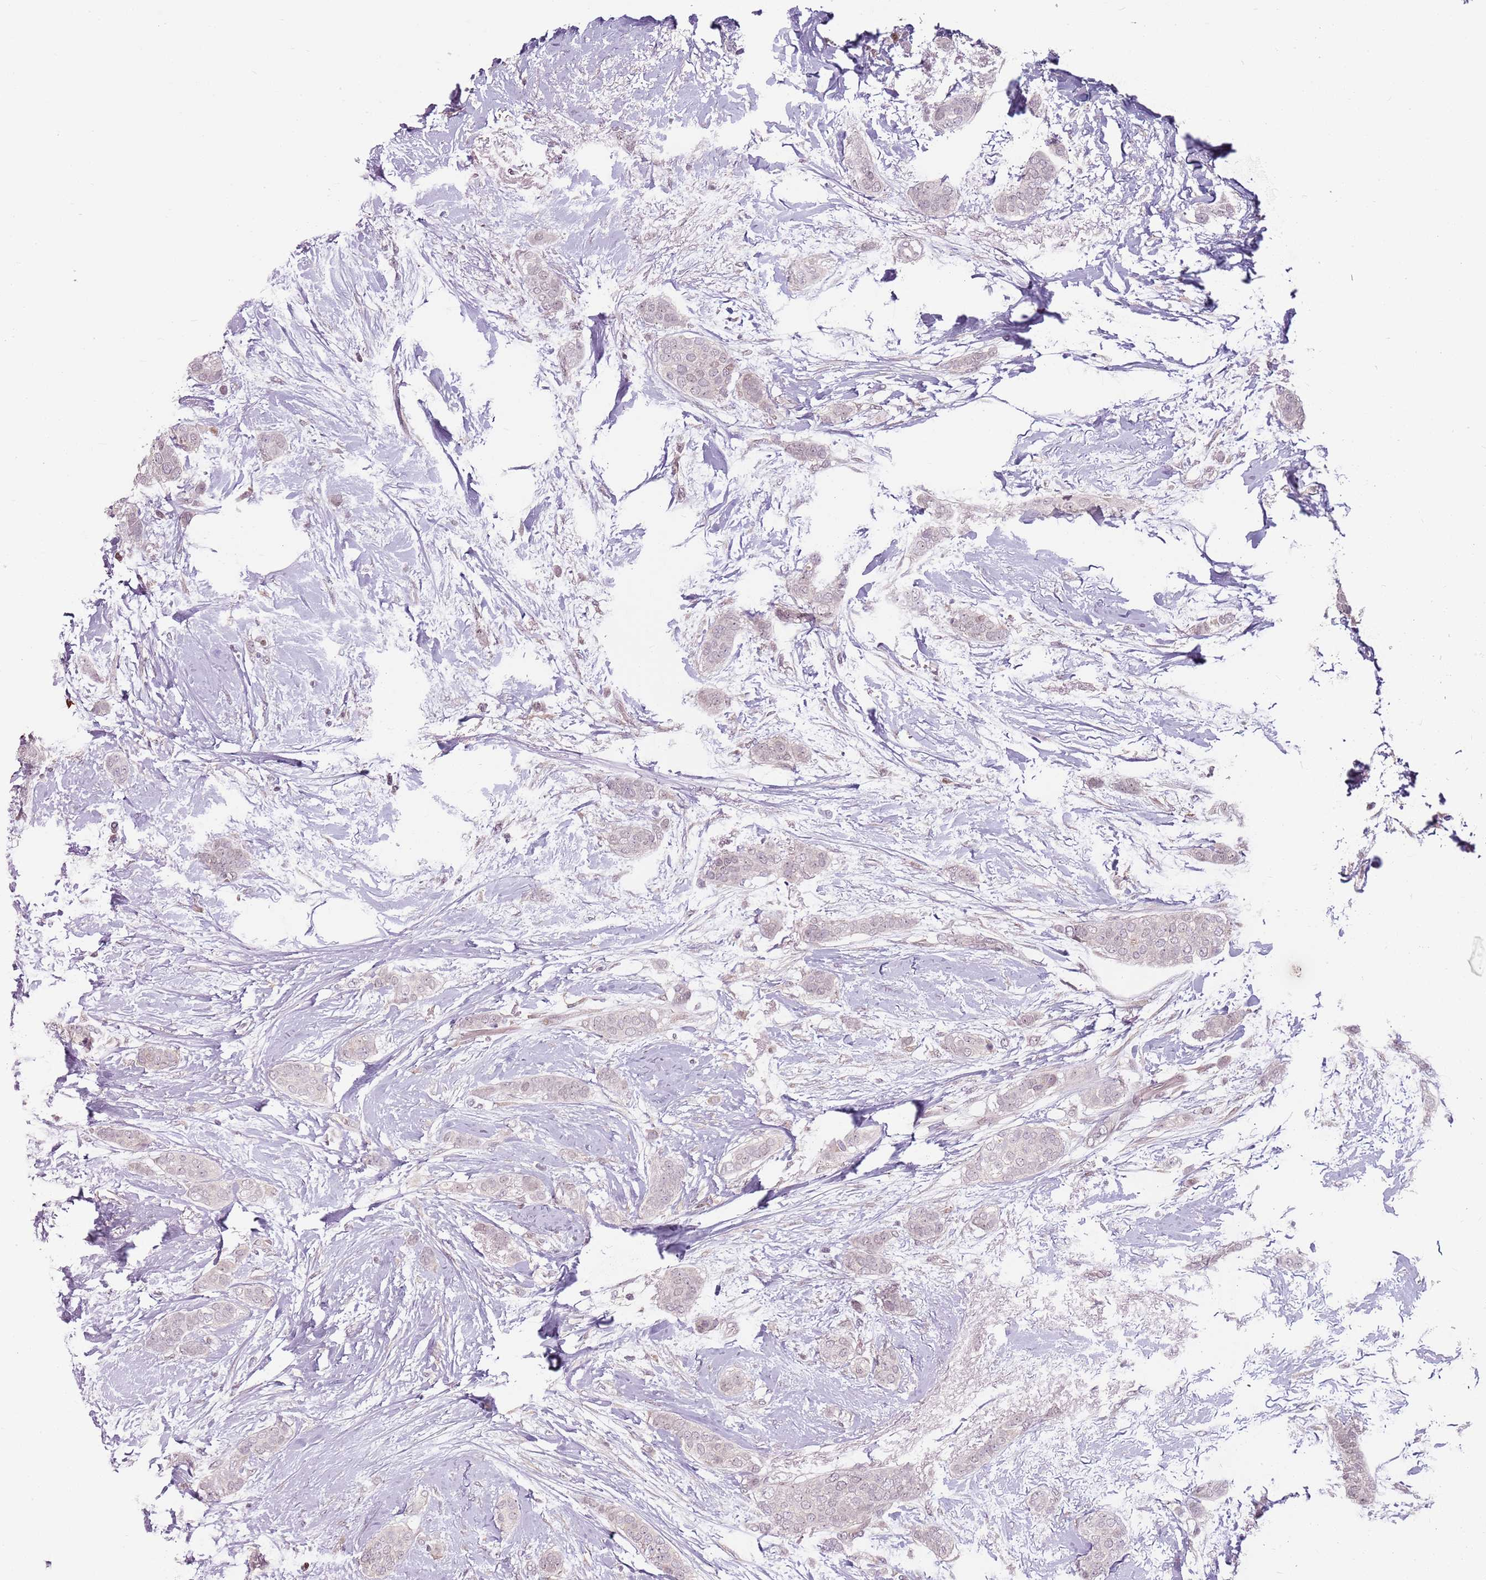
{"staining": {"intensity": "weak", "quantity": "<25%", "location": "nuclear"}, "tissue": "breast cancer", "cell_type": "Tumor cells", "image_type": "cancer", "snomed": [{"axis": "morphology", "description": "Duct carcinoma"}, {"axis": "topography", "description": "Breast"}], "caption": "Immunohistochemistry (IHC) micrograph of neoplastic tissue: breast cancer stained with DAB demonstrates no significant protein expression in tumor cells.", "gene": "ADGRG1", "patient": {"sex": "female", "age": 72}}